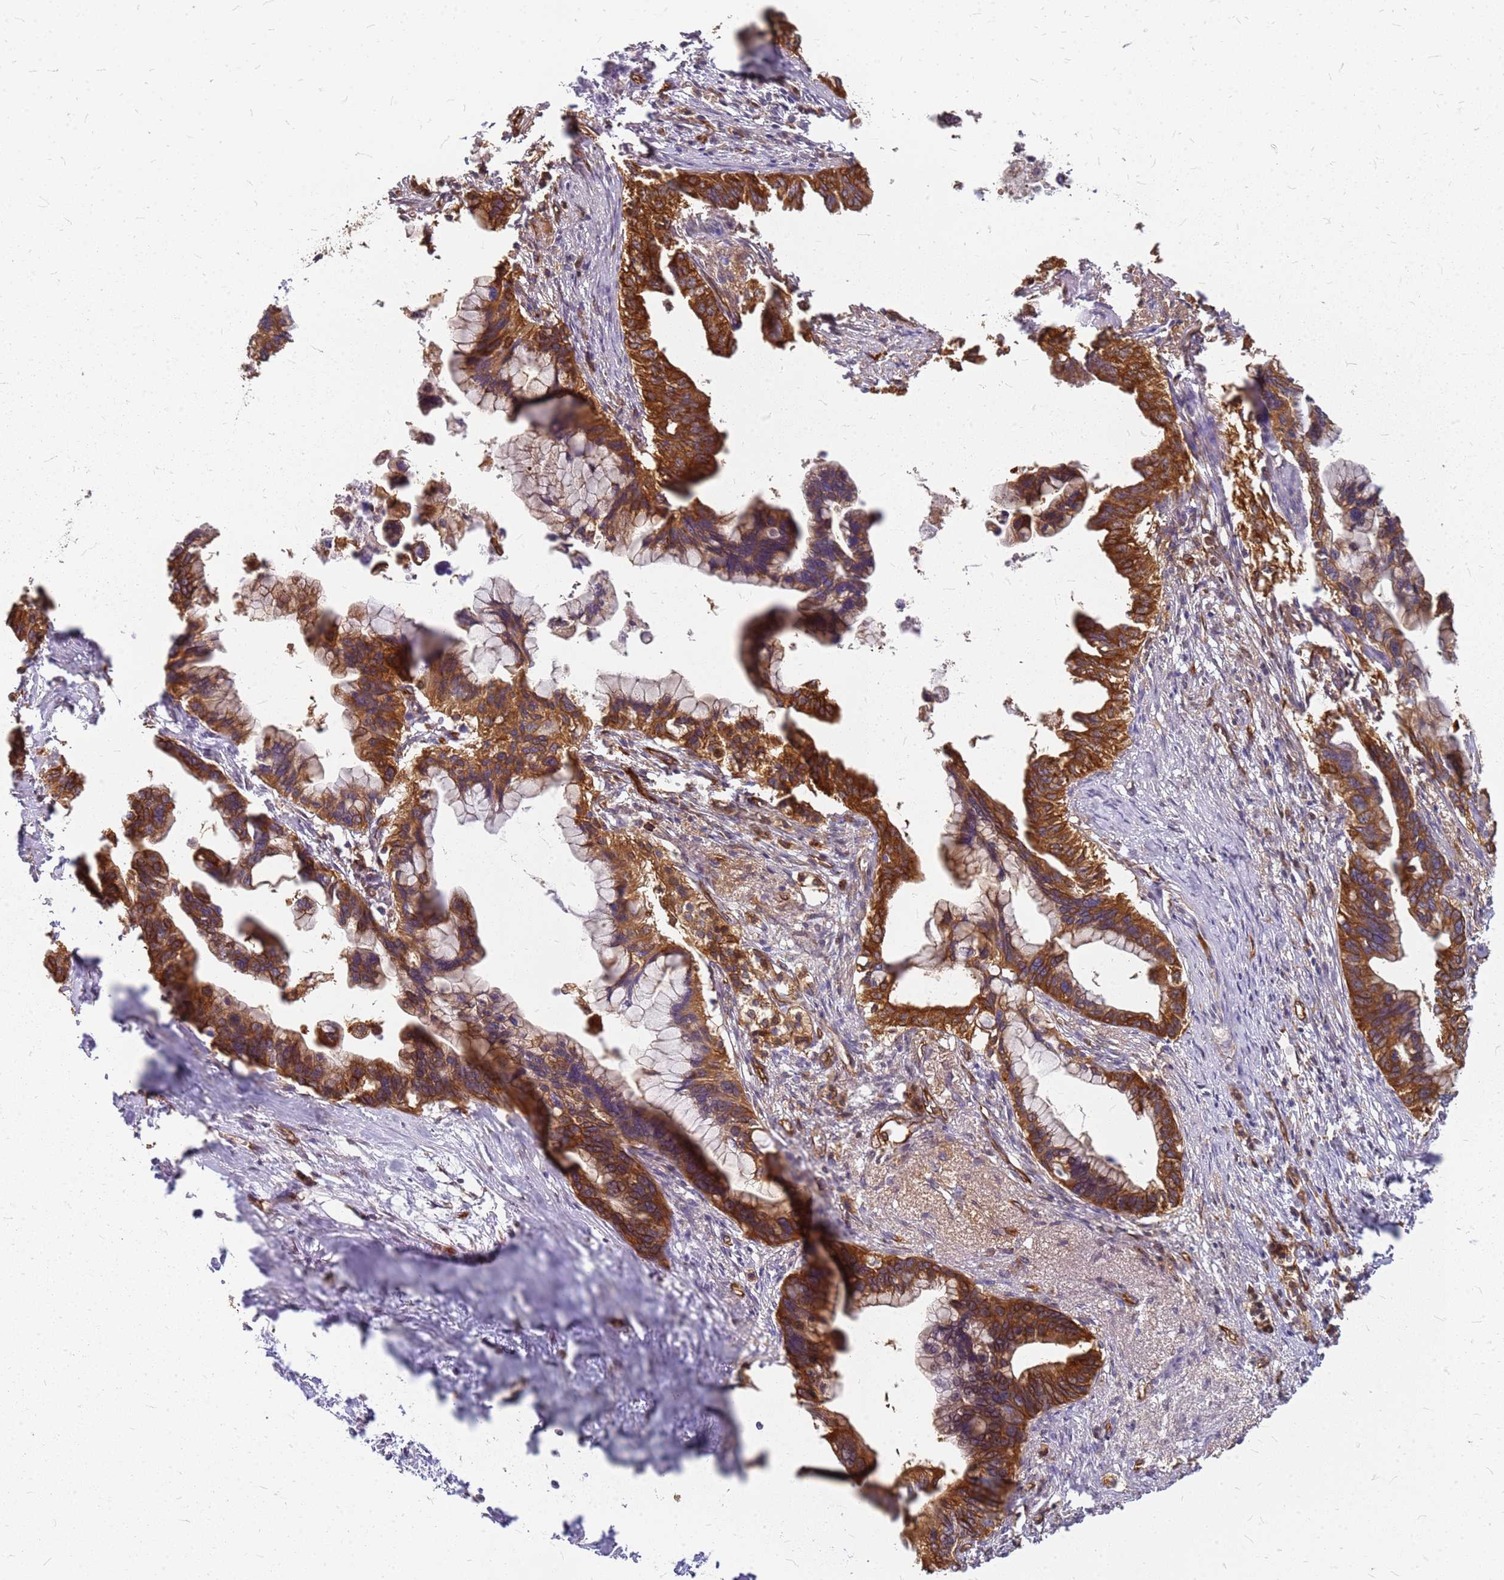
{"staining": {"intensity": "strong", "quantity": ">75%", "location": "cytoplasmic/membranous"}, "tissue": "pancreatic cancer", "cell_type": "Tumor cells", "image_type": "cancer", "snomed": [{"axis": "morphology", "description": "Adenocarcinoma, NOS"}, {"axis": "topography", "description": "Pancreas"}], "caption": "DAB immunohistochemical staining of adenocarcinoma (pancreatic) shows strong cytoplasmic/membranous protein positivity in about >75% of tumor cells. The protein is stained brown, and the nuclei are stained in blue (DAB (3,3'-diaminobenzidine) IHC with brightfield microscopy, high magnification).", "gene": "HDX", "patient": {"sex": "female", "age": 83}}